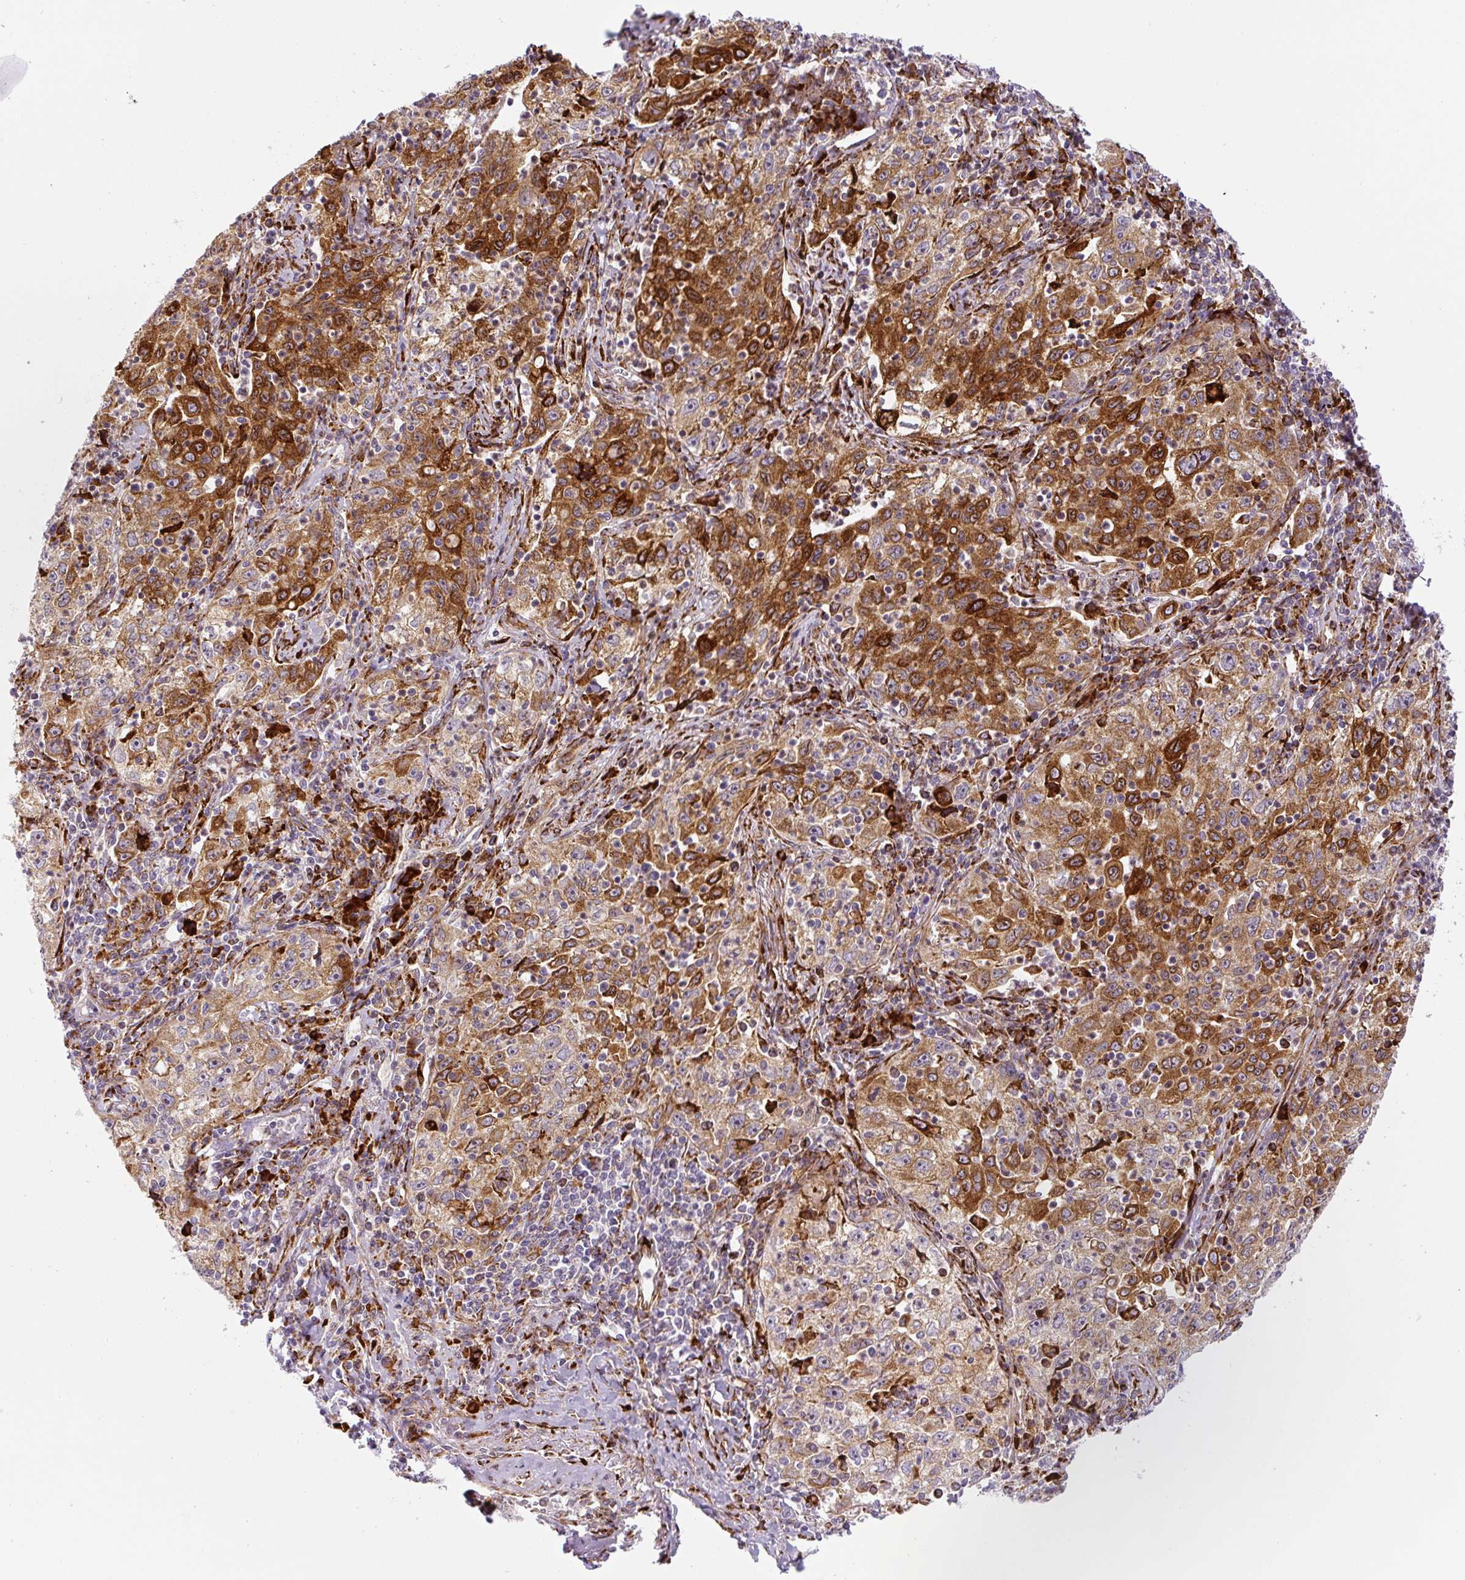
{"staining": {"intensity": "strong", "quantity": ">75%", "location": "cytoplasmic/membranous"}, "tissue": "lung cancer", "cell_type": "Tumor cells", "image_type": "cancer", "snomed": [{"axis": "morphology", "description": "Squamous cell carcinoma, NOS"}, {"axis": "topography", "description": "Lung"}], "caption": "A high-resolution histopathology image shows IHC staining of lung squamous cell carcinoma, which demonstrates strong cytoplasmic/membranous staining in approximately >75% of tumor cells. The protein is stained brown, and the nuclei are stained in blue (DAB IHC with brightfield microscopy, high magnification).", "gene": "DISP3", "patient": {"sex": "male", "age": 71}}